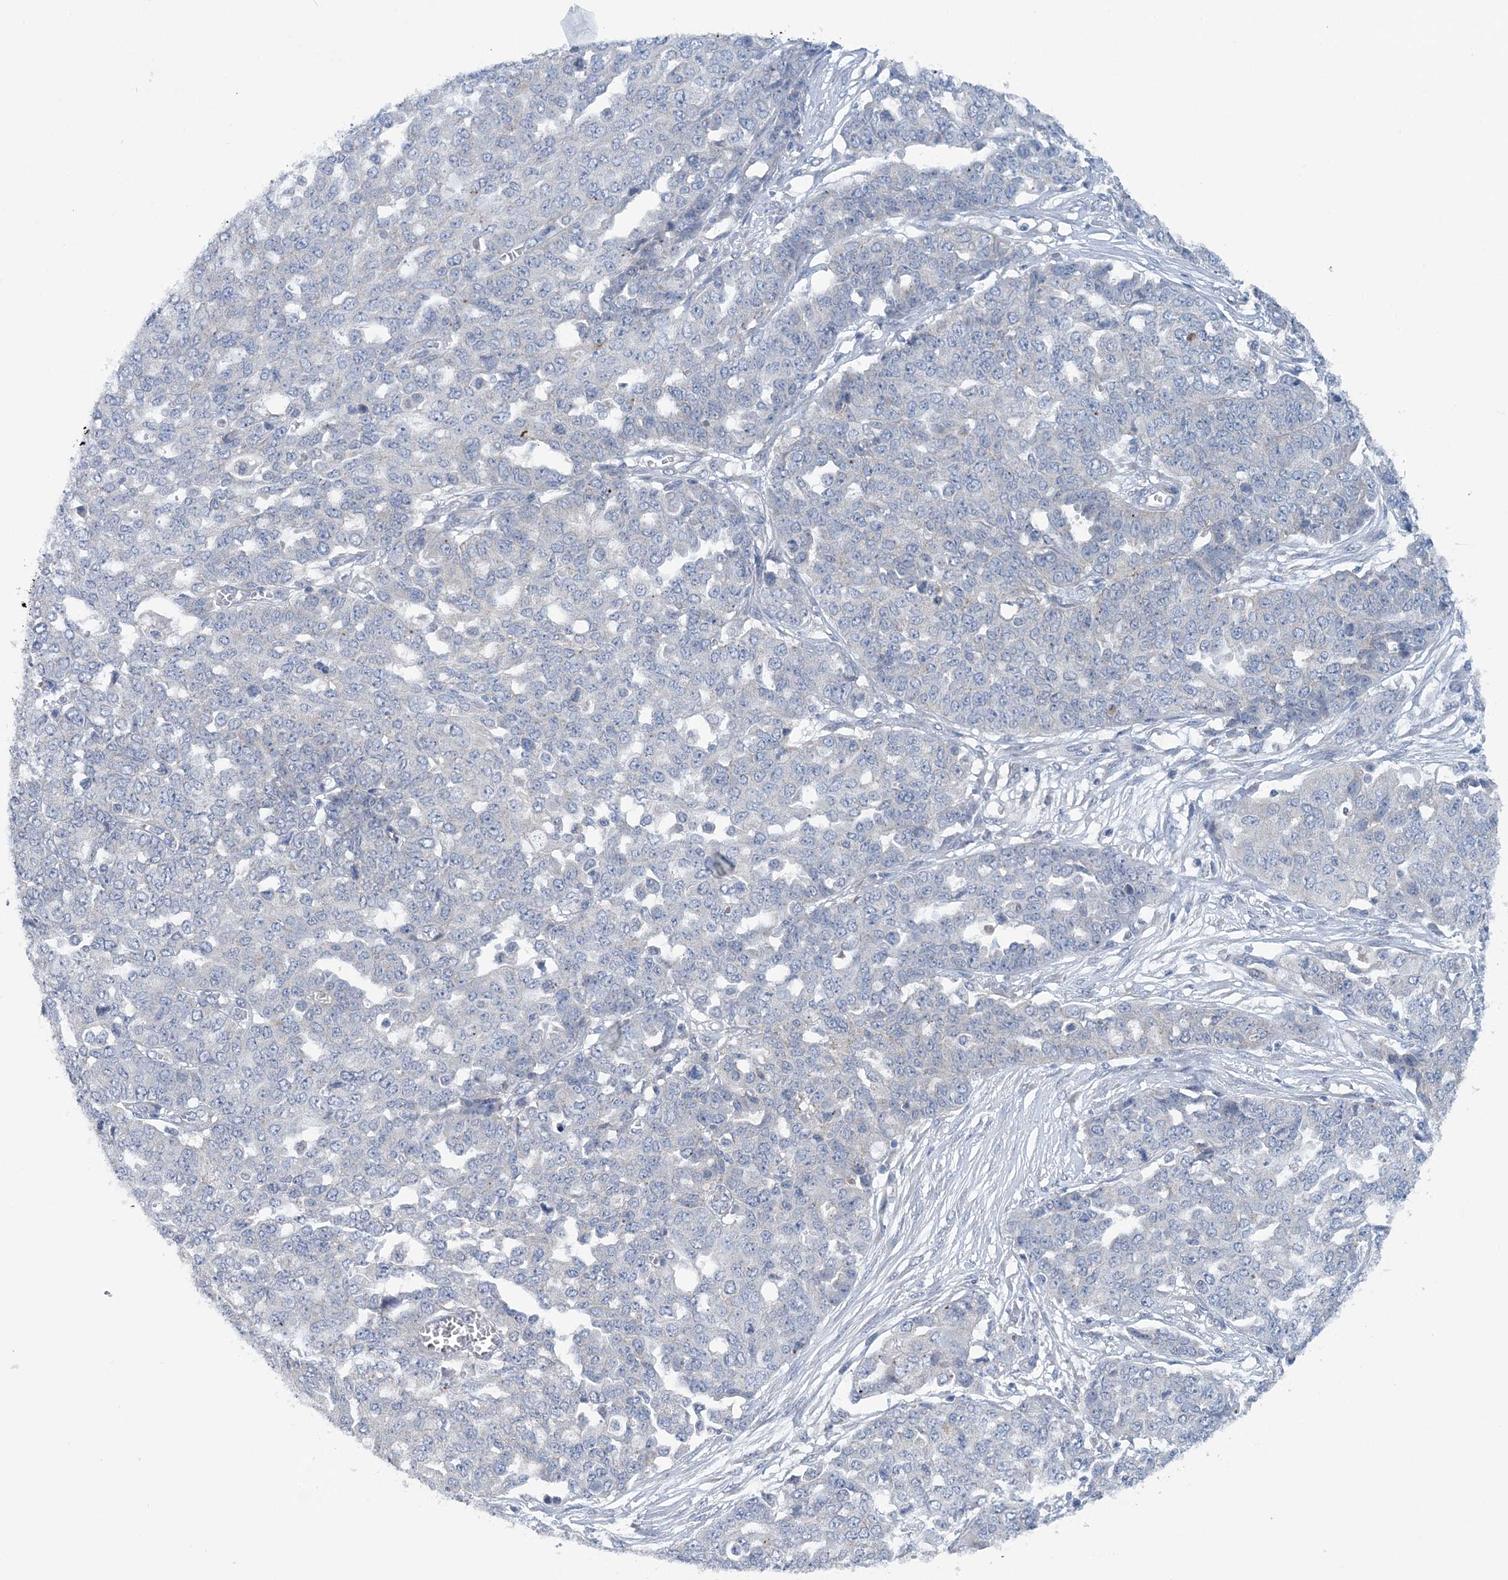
{"staining": {"intensity": "negative", "quantity": "none", "location": "none"}, "tissue": "ovarian cancer", "cell_type": "Tumor cells", "image_type": "cancer", "snomed": [{"axis": "morphology", "description": "Cystadenocarcinoma, serous, NOS"}, {"axis": "topography", "description": "Soft tissue"}, {"axis": "topography", "description": "Ovary"}], "caption": "A histopathology image of human serous cystadenocarcinoma (ovarian) is negative for staining in tumor cells. Nuclei are stained in blue.", "gene": "COPE", "patient": {"sex": "female", "age": 57}}